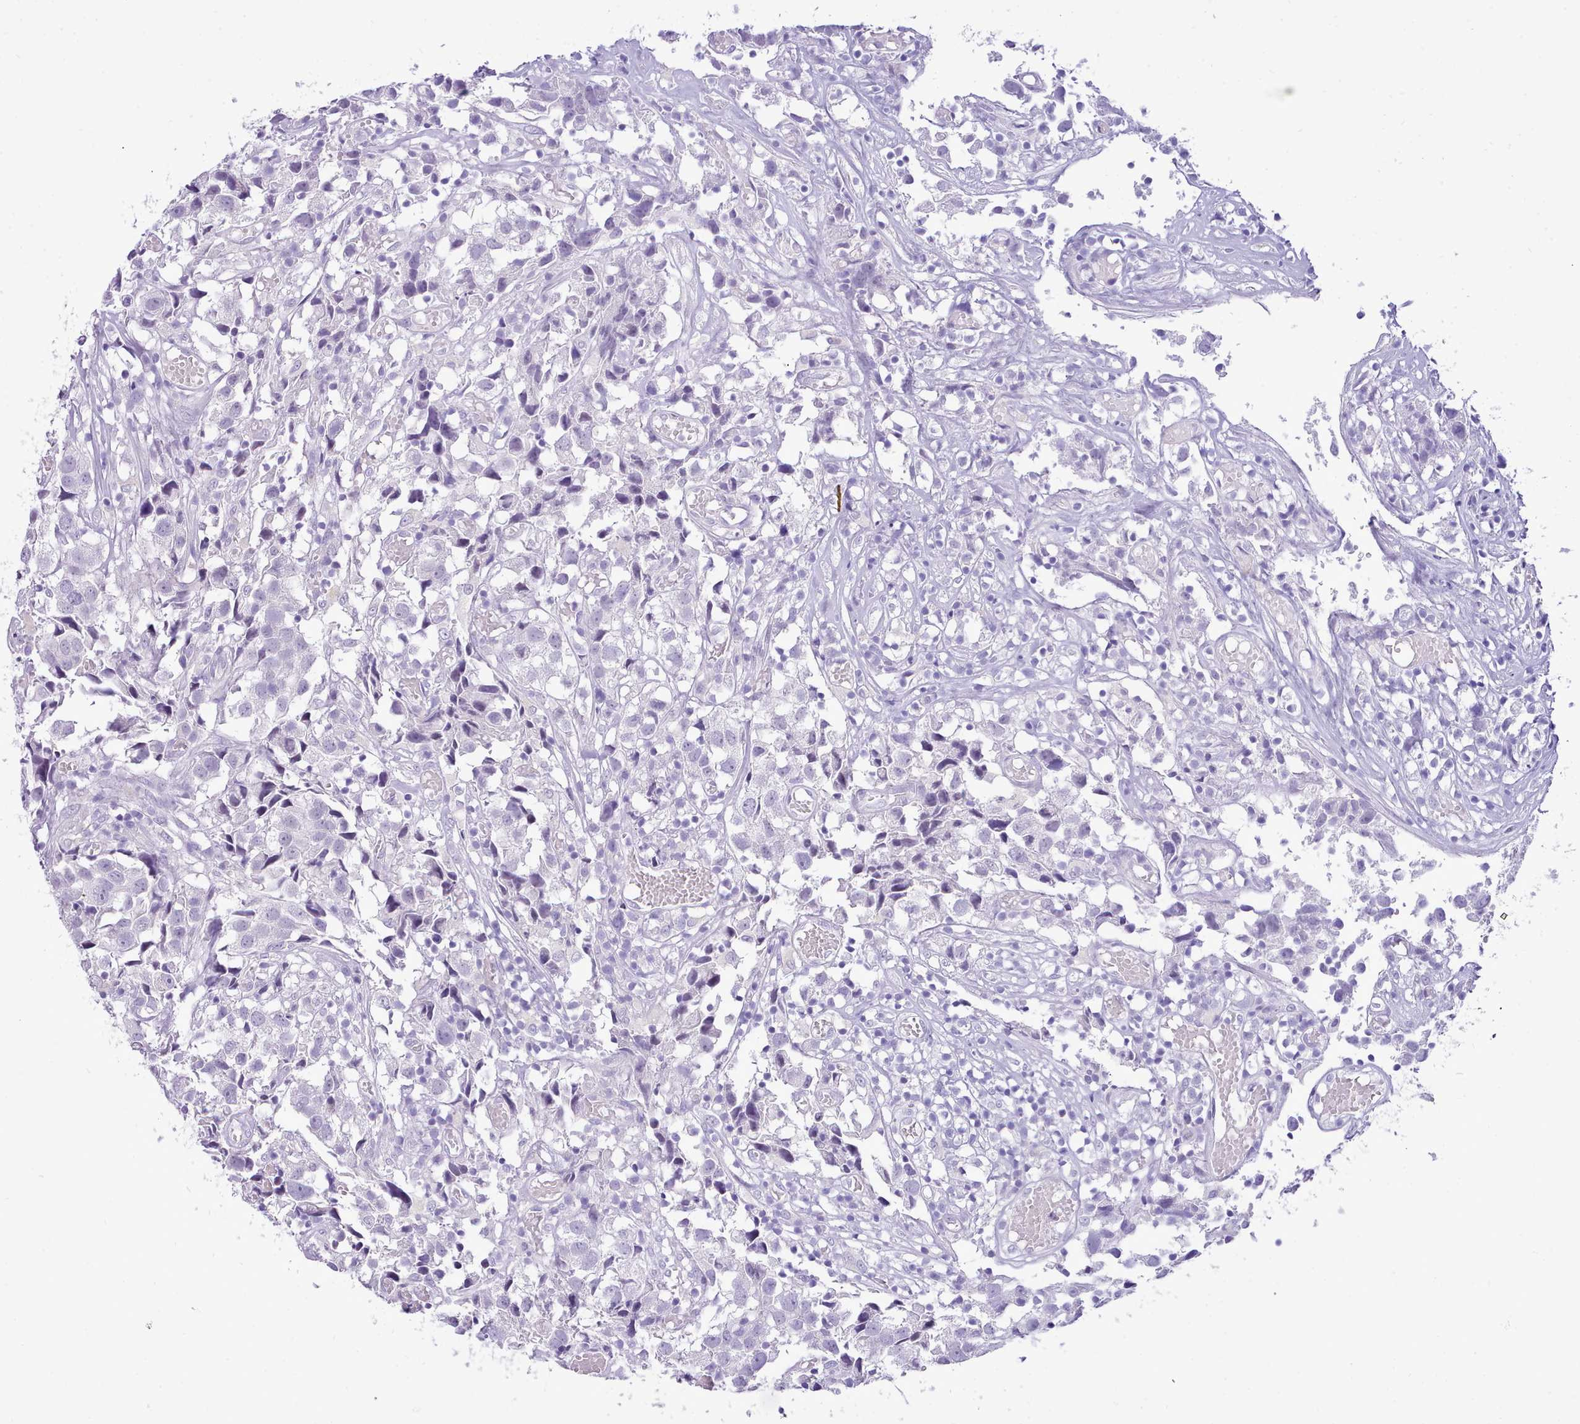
{"staining": {"intensity": "negative", "quantity": "none", "location": "none"}, "tissue": "urothelial cancer", "cell_type": "Tumor cells", "image_type": "cancer", "snomed": [{"axis": "morphology", "description": "Urothelial carcinoma, High grade"}, {"axis": "topography", "description": "Urinary bladder"}], "caption": "A photomicrograph of urothelial cancer stained for a protein exhibits no brown staining in tumor cells. Brightfield microscopy of immunohistochemistry stained with DAB (3,3'-diaminobenzidine) (brown) and hematoxylin (blue), captured at high magnification.", "gene": "LRRC37A", "patient": {"sex": "female", "age": 75}}